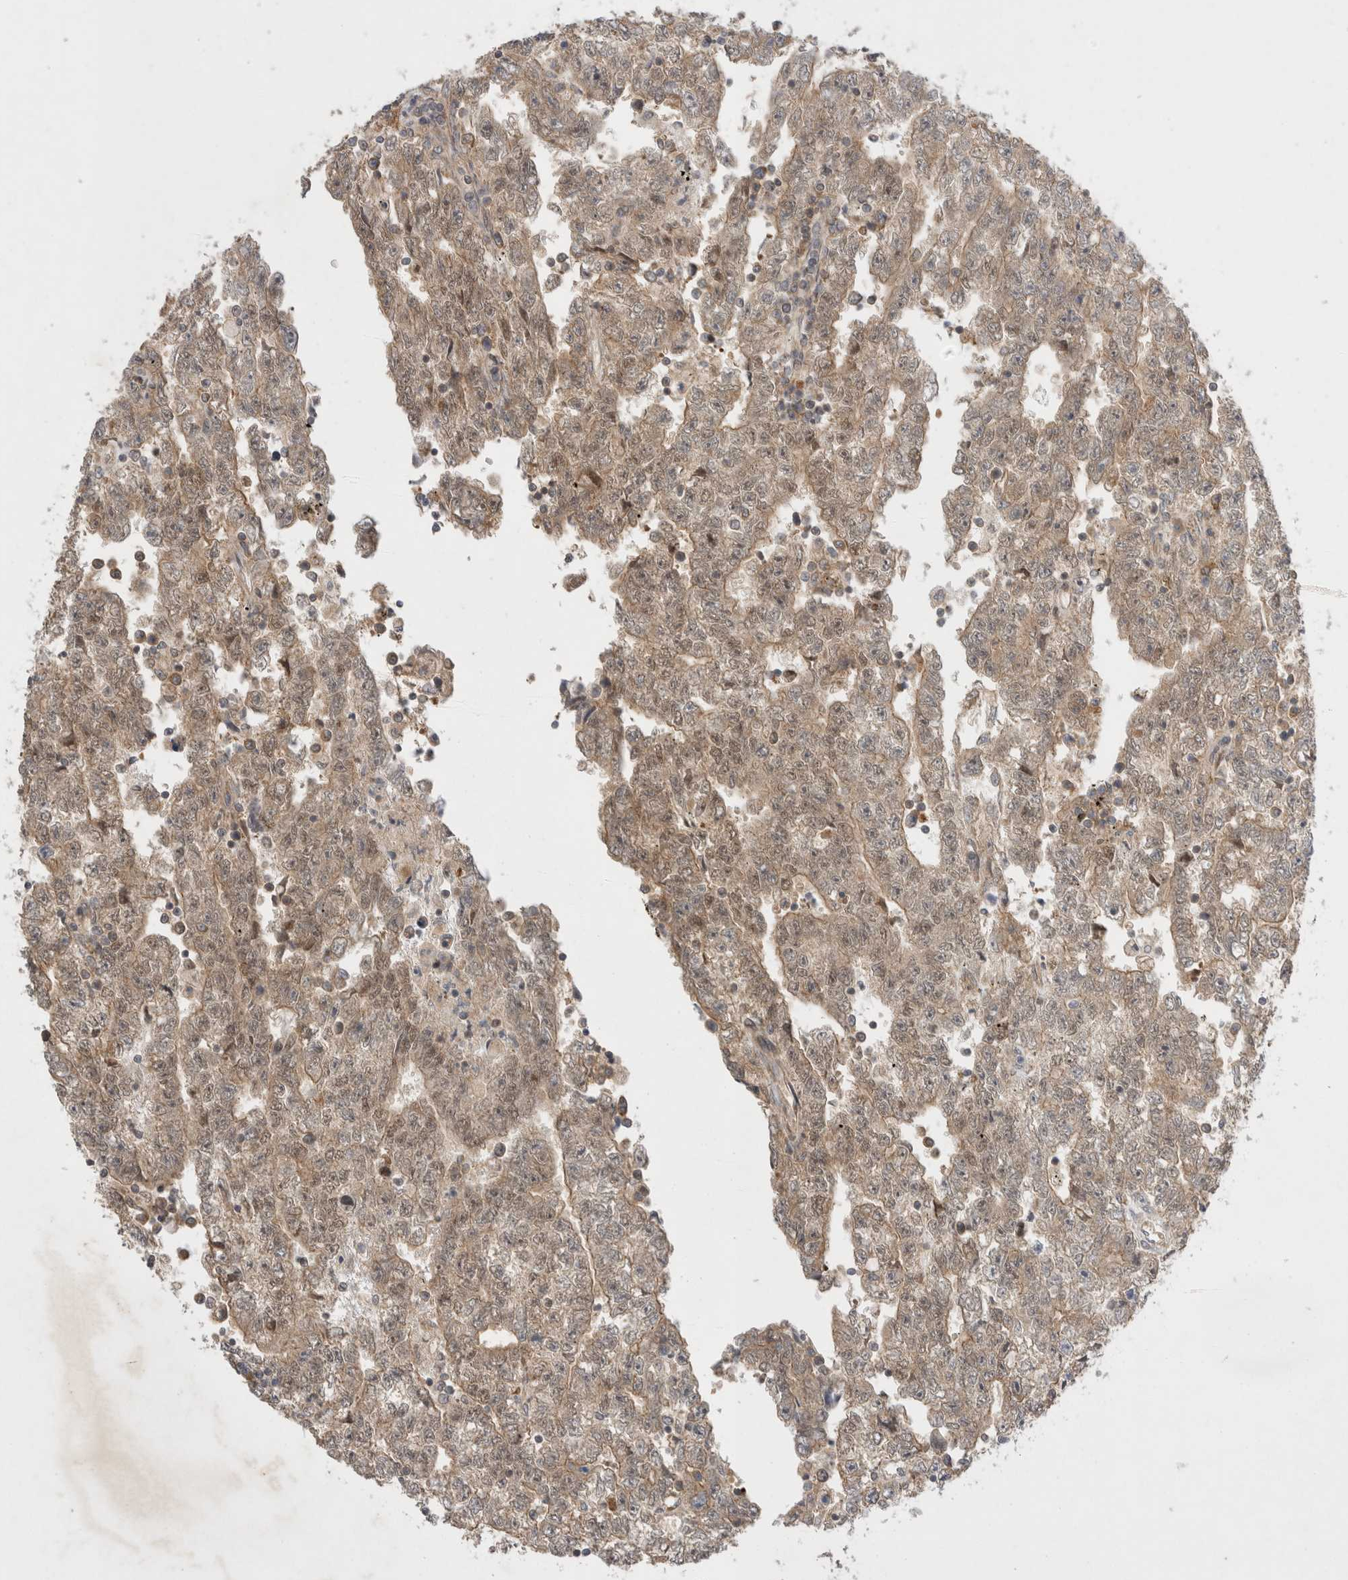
{"staining": {"intensity": "weak", "quantity": ">75%", "location": "cytoplasmic/membranous,nuclear"}, "tissue": "testis cancer", "cell_type": "Tumor cells", "image_type": "cancer", "snomed": [{"axis": "morphology", "description": "Carcinoma, Embryonal, NOS"}, {"axis": "topography", "description": "Testis"}], "caption": "Weak cytoplasmic/membranous and nuclear staining for a protein is present in approximately >75% of tumor cells of testis cancer (embryonal carcinoma) using immunohistochemistry (IHC).", "gene": "EIF3E", "patient": {"sex": "male", "age": 25}}